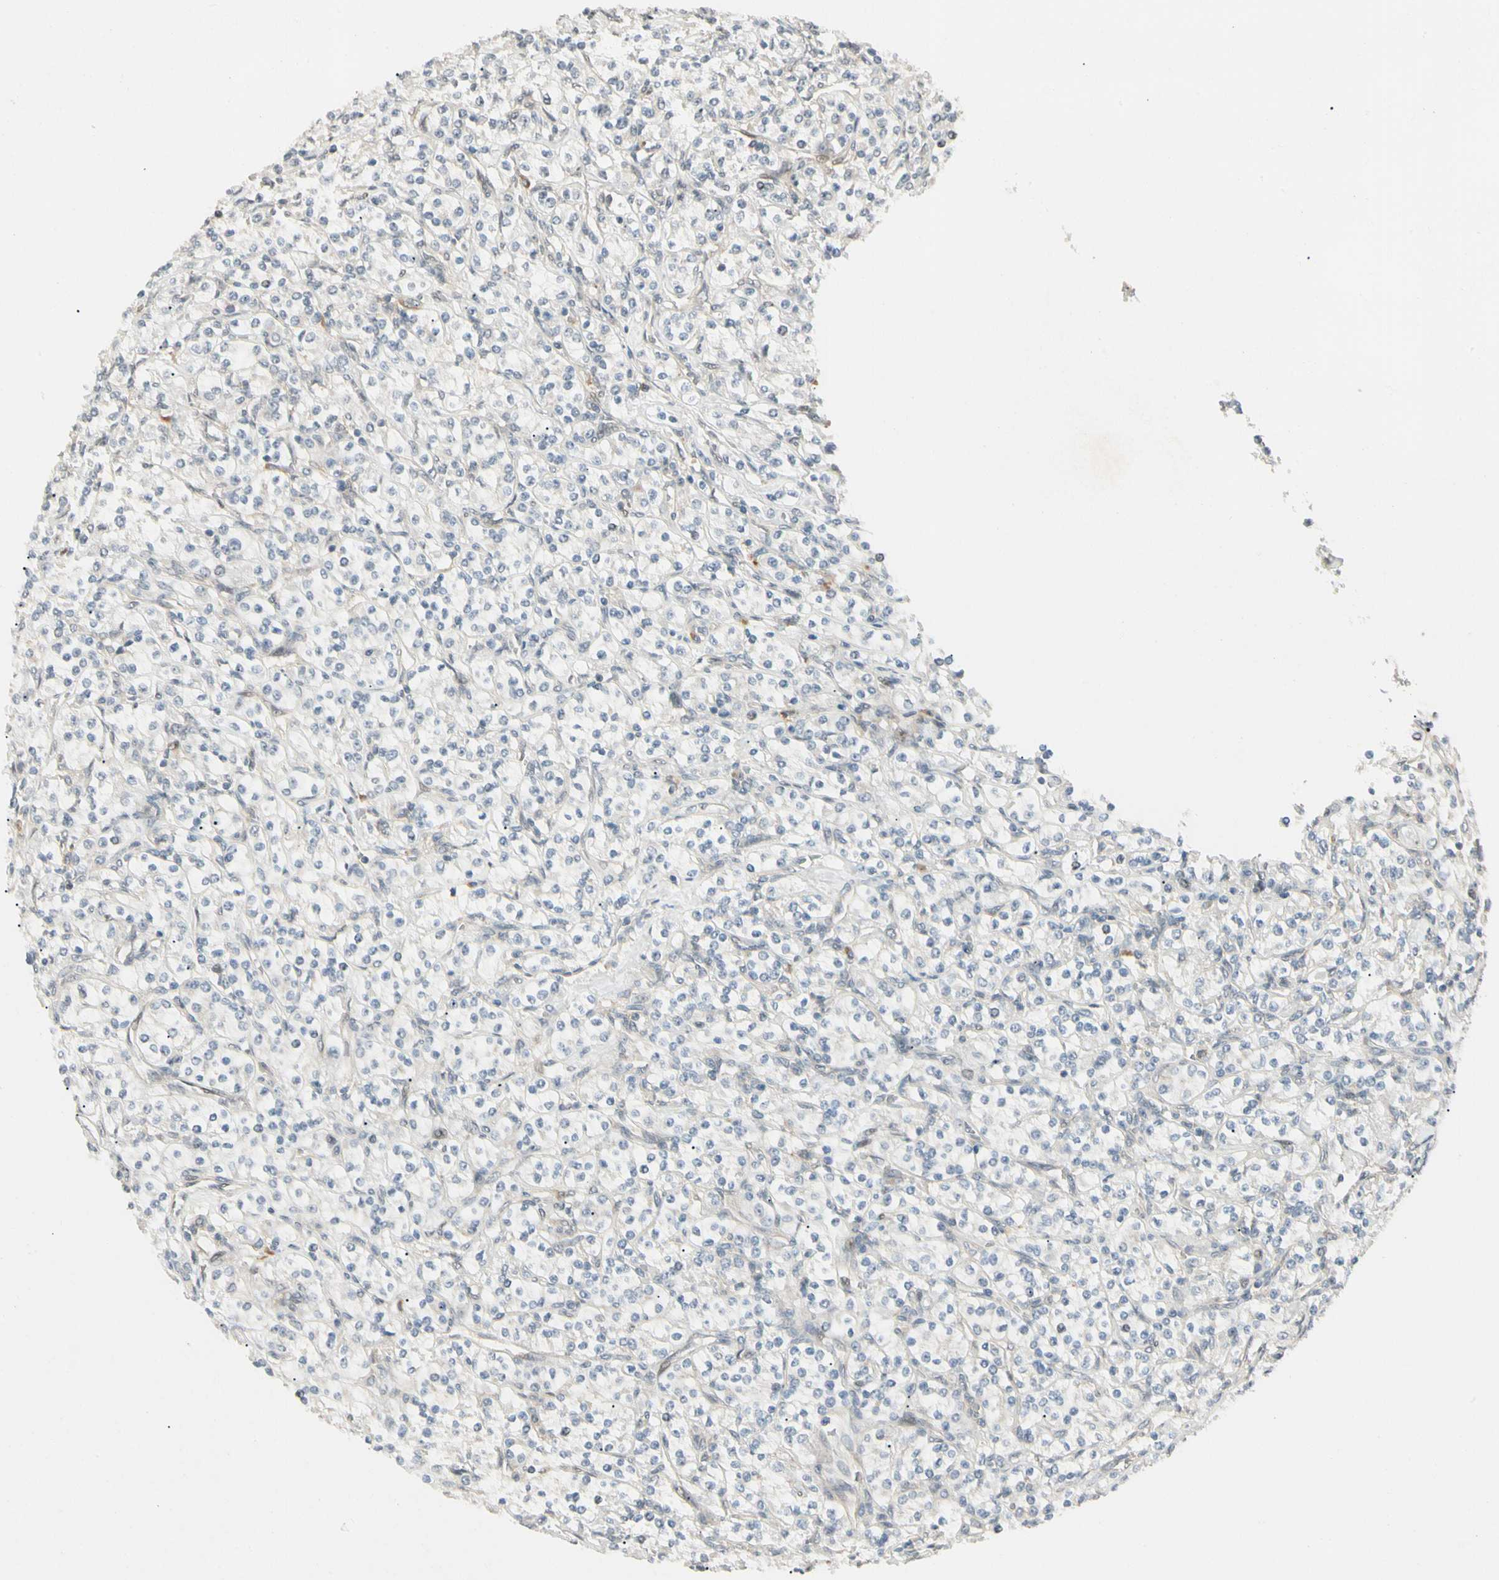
{"staining": {"intensity": "negative", "quantity": "none", "location": "none"}, "tissue": "renal cancer", "cell_type": "Tumor cells", "image_type": "cancer", "snomed": [{"axis": "morphology", "description": "Adenocarcinoma, NOS"}, {"axis": "topography", "description": "Kidney"}], "caption": "An image of renal cancer (adenocarcinoma) stained for a protein shows no brown staining in tumor cells. (DAB immunohistochemistry visualized using brightfield microscopy, high magnification).", "gene": "FNDC3B", "patient": {"sex": "male", "age": 77}}